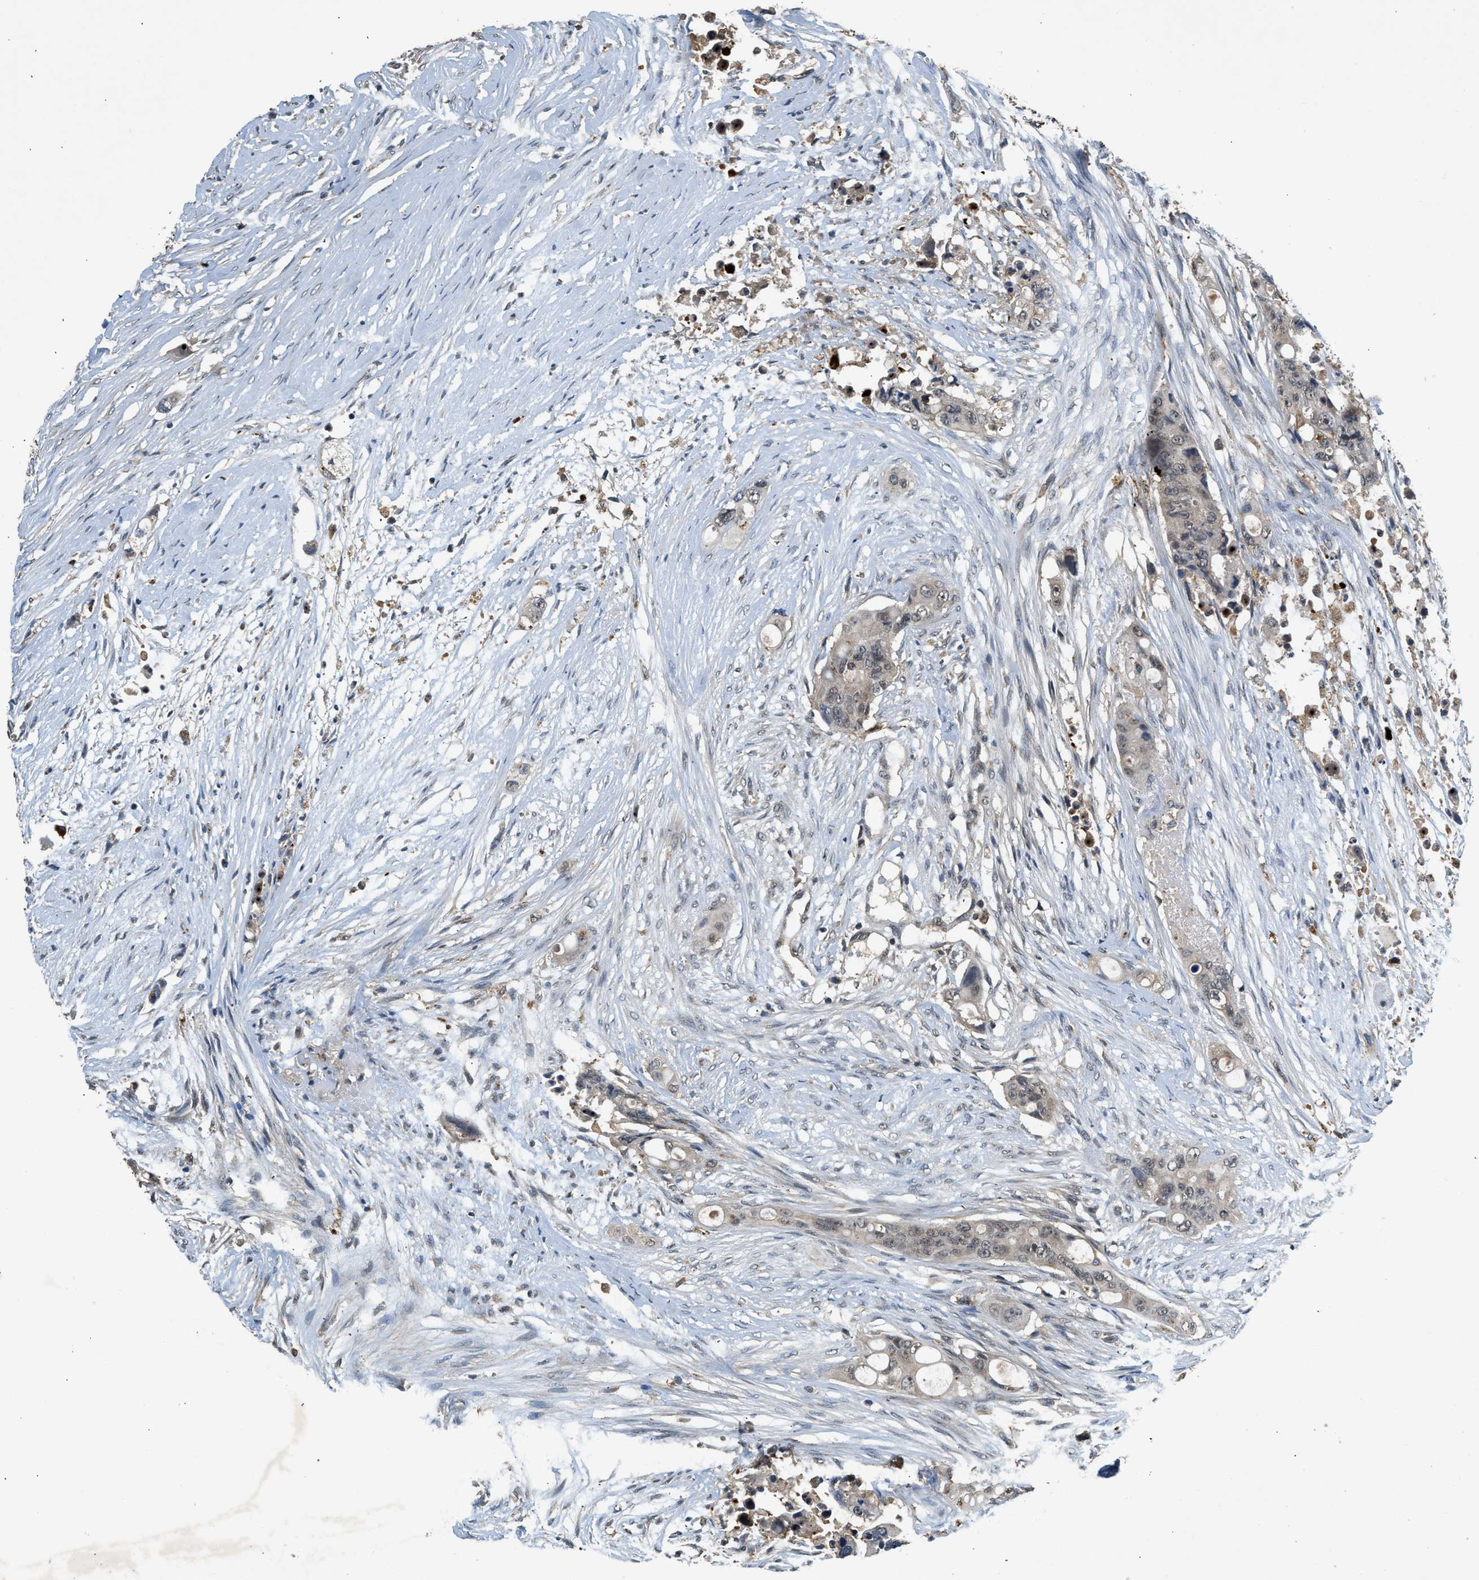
{"staining": {"intensity": "negative", "quantity": "none", "location": "none"}, "tissue": "colorectal cancer", "cell_type": "Tumor cells", "image_type": "cancer", "snomed": [{"axis": "morphology", "description": "Adenocarcinoma, NOS"}, {"axis": "topography", "description": "Colon"}], "caption": "A high-resolution photomicrograph shows immunohistochemistry (IHC) staining of adenocarcinoma (colorectal), which reveals no significant positivity in tumor cells.", "gene": "SLC15A4", "patient": {"sex": "female", "age": 57}}